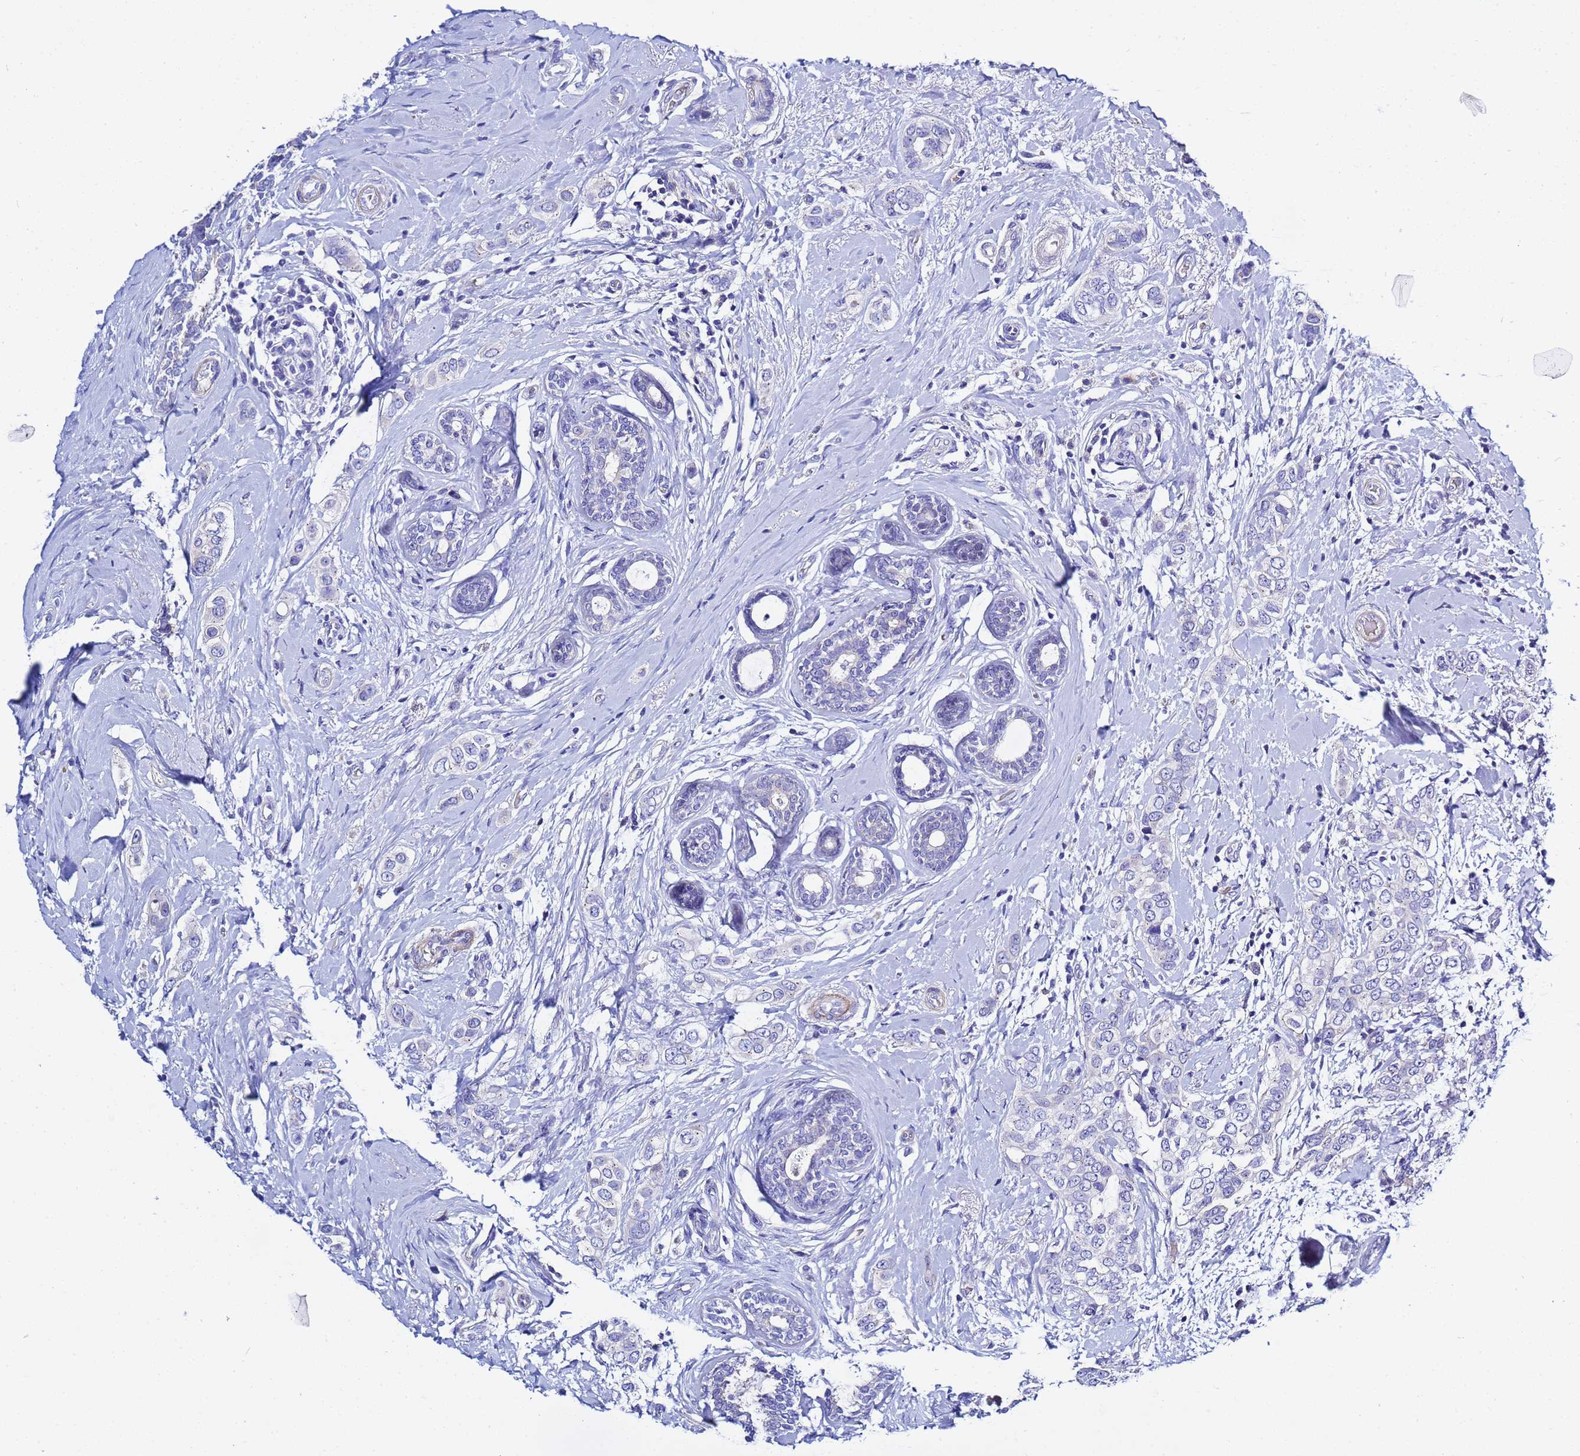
{"staining": {"intensity": "negative", "quantity": "none", "location": "none"}, "tissue": "breast cancer", "cell_type": "Tumor cells", "image_type": "cancer", "snomed": [{"axis": "morphology", "description": "Lobular carcinoma"}, {"axis": "topography", "description": "Breast"}], "caption": "Human breast lobular carcinoma stained for a protein using immunohistochemistry shows no staining in tumor cells.", "gene": "USP18", "patient": {"sex": "female", "age": 51}}